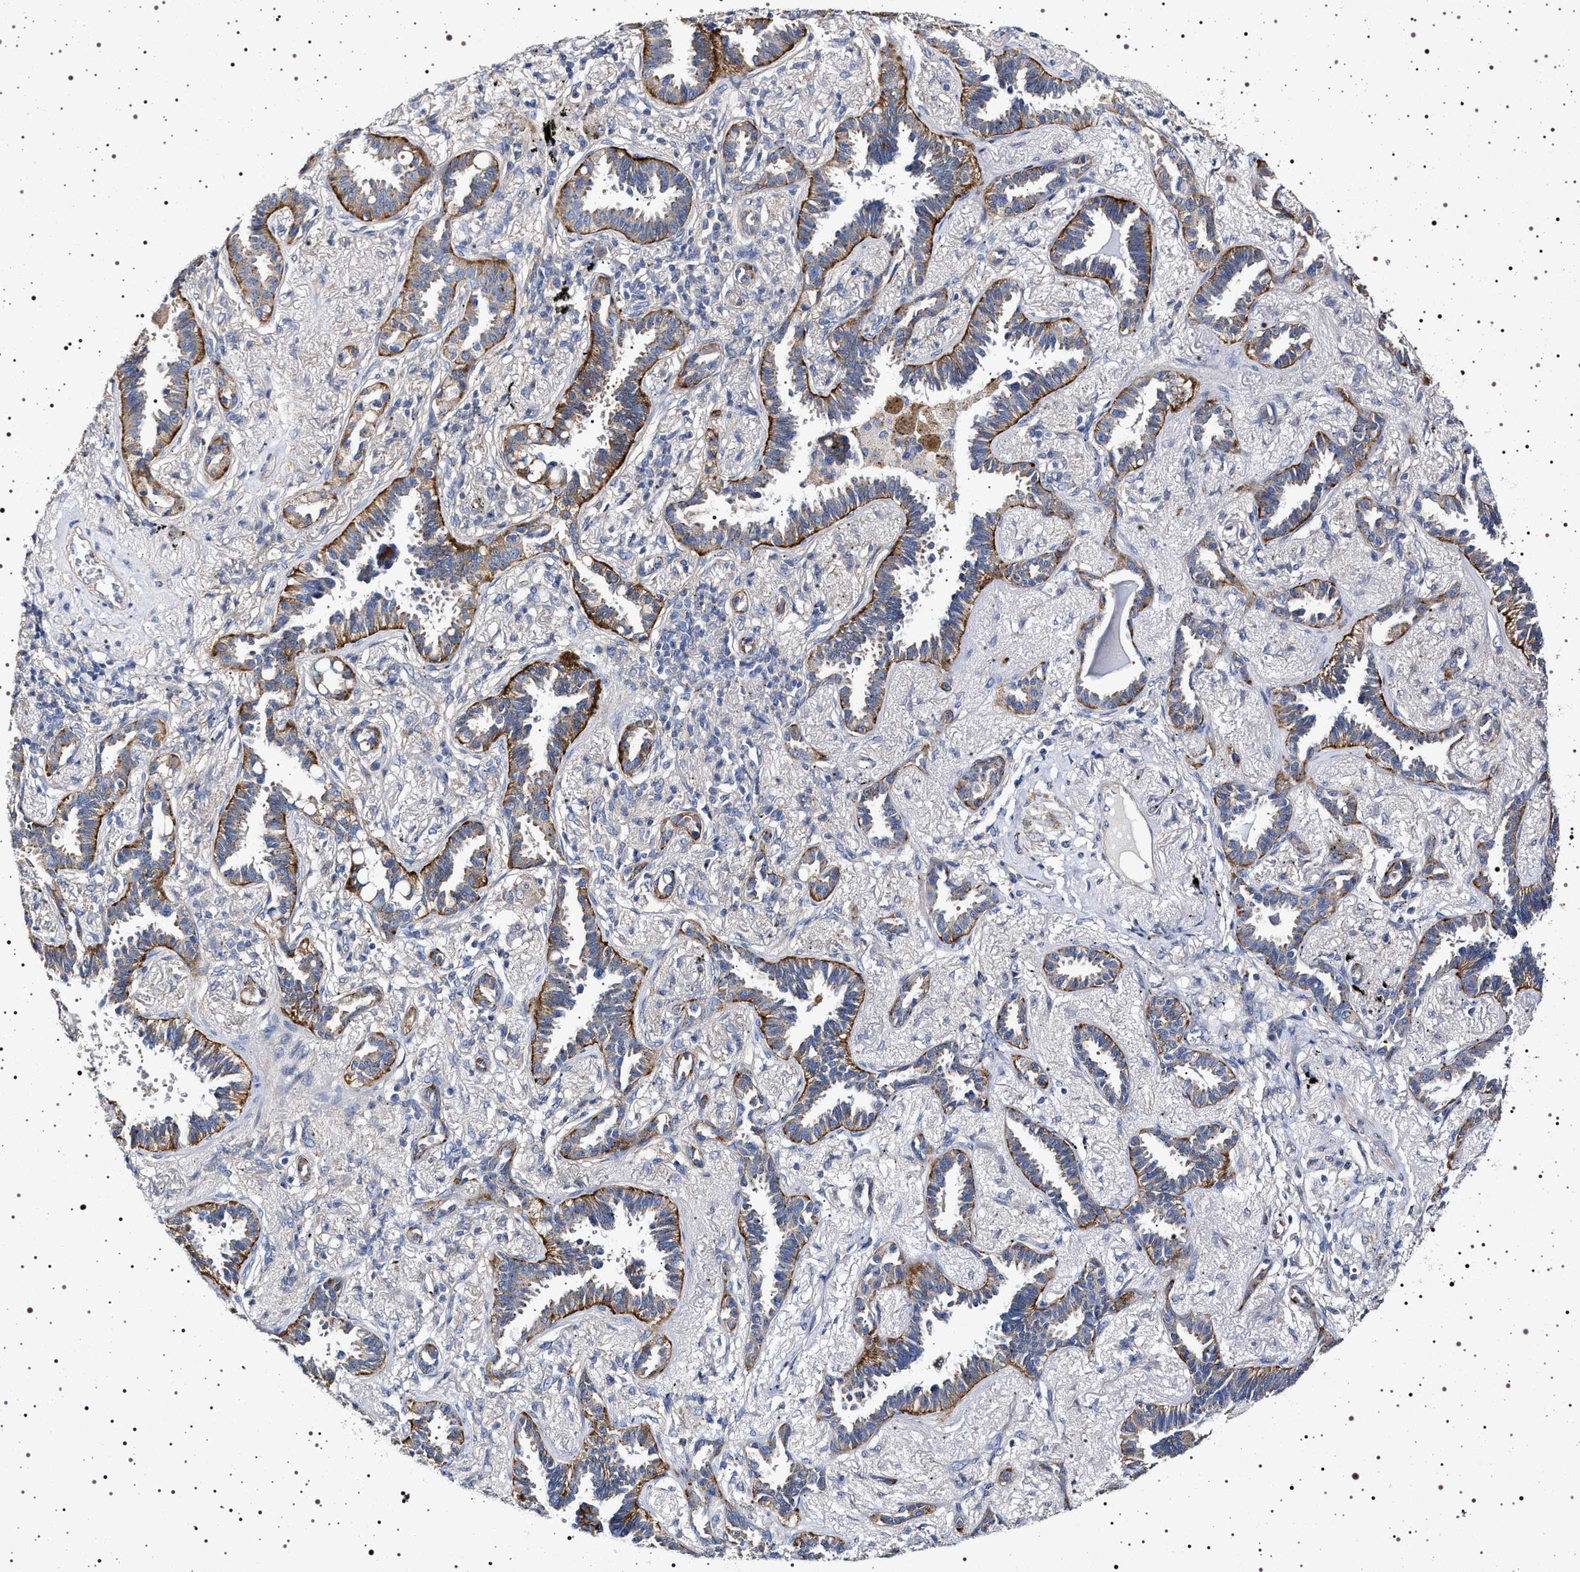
{"staining": {"intensity": "moderate", "quantity": ">75%", "location": "cytoplasmic/membranous"}, "tissue": "lung cancer", "cell_type": "Tumor cells", "image_type": "cancer", "snomed": [{"axis": "morphology", "description": "Adenocarcinoma, NOS"}, {"axis": "topography", "description": "Lung"}], "caption": "Approximately >75% of tumor cells in lung cancer exhibit moderate cytoplasmic/membranous protein expression as visualized by brown immunohistochemical staining.", "gene": "NAALADL2", "patient": {"sex": "male", "age": 59}}